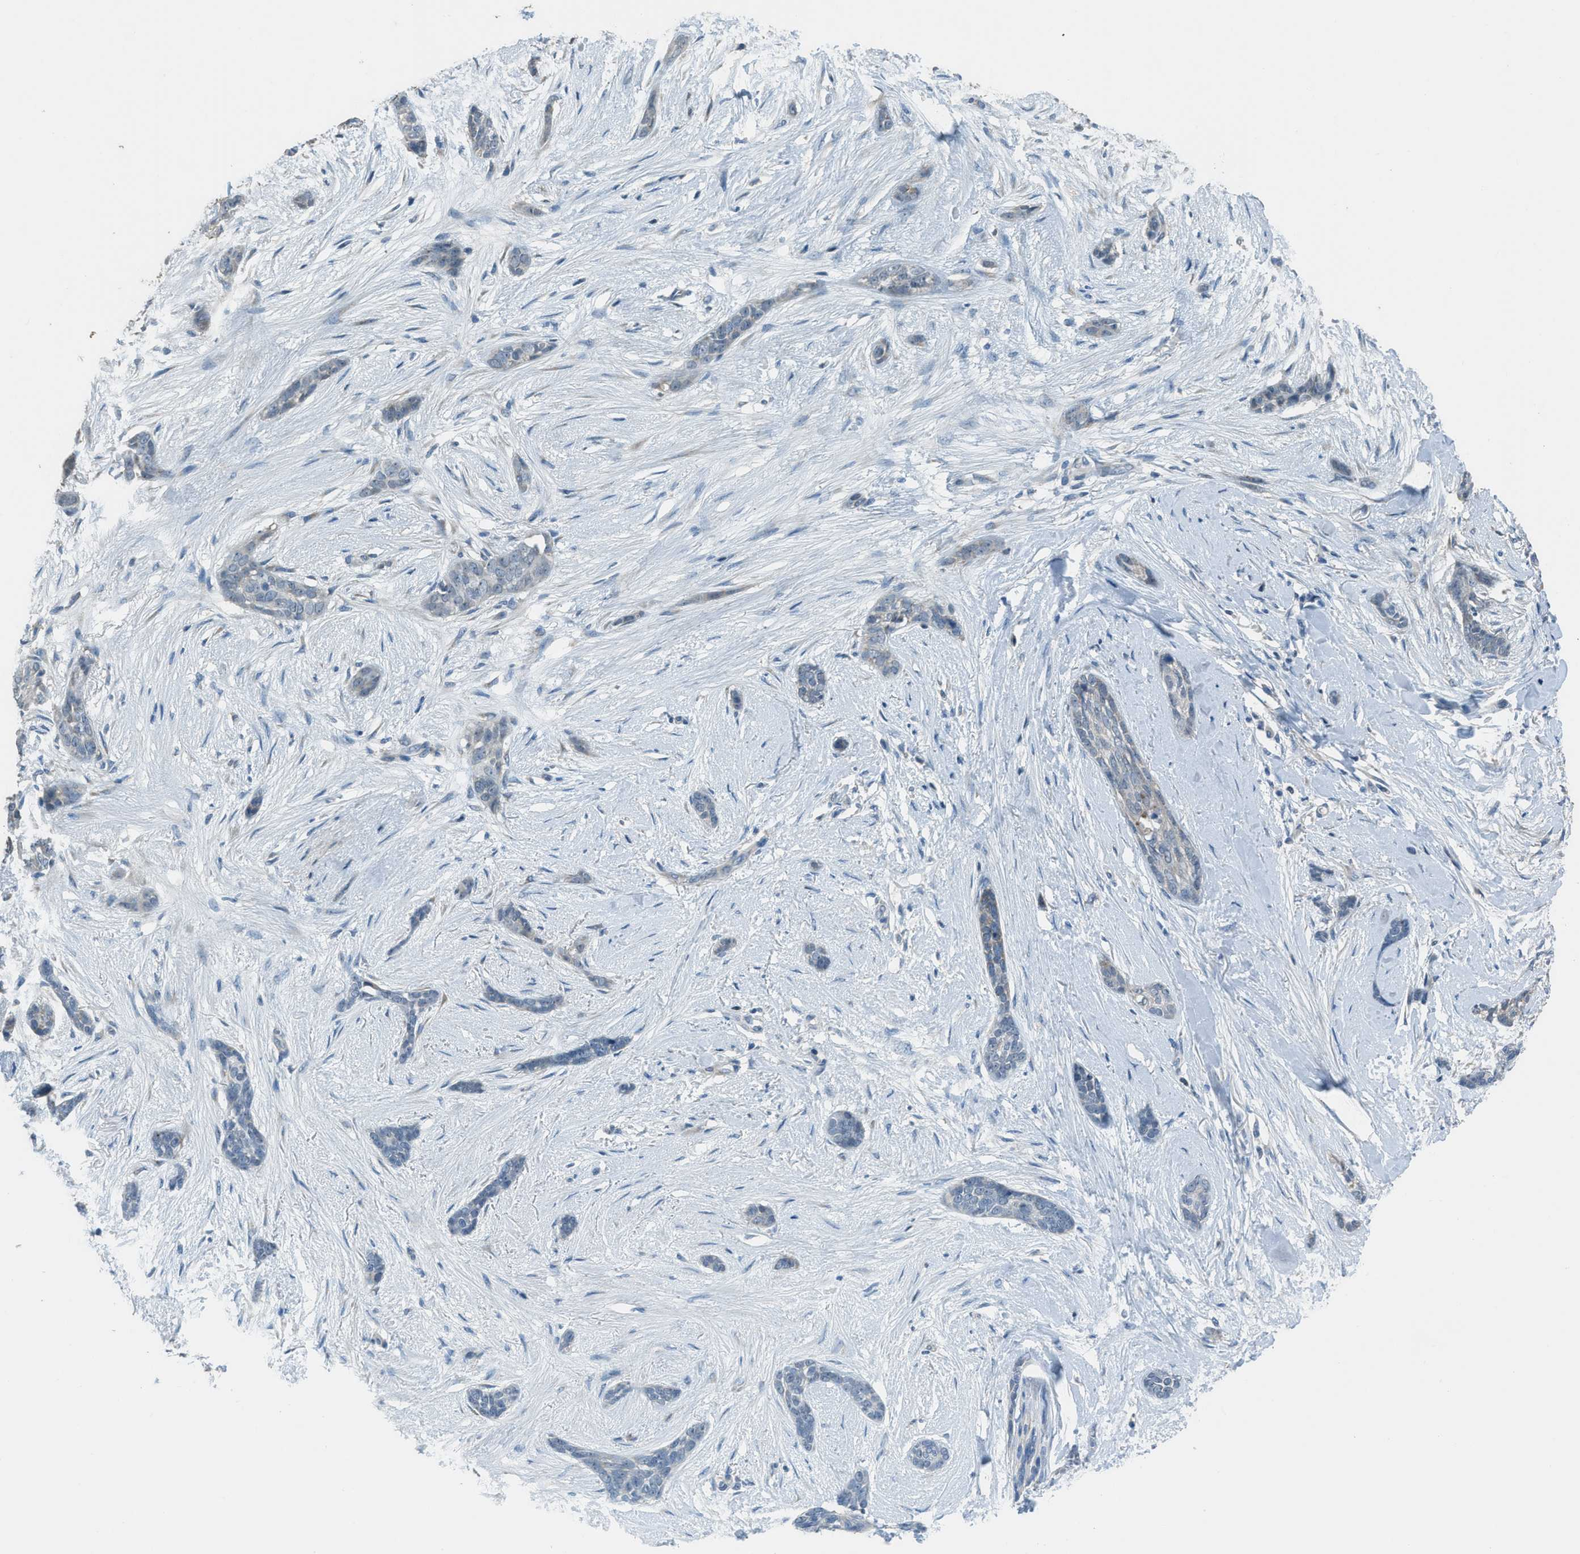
{"staining": {"intensity": "negative", "quantity": "none", "location": "none"}, "tissue": "skin cancer", "cell_type": "Tumor cells", "image_type": "cancer", "snomed": [{"axis": "morphology", "description": "Basal cell carcinoma"}, {"axis": "morphology", "description": "Adnexal tumor, benign"}, {"axis": "topography", "description": "Skin"}], "caption": "Basal cell carcinoma (skin) was stained to show a protein in brown. There is no significant positivity in tumor cells.", "gene": "TIMD4", "patient": {"sex": "female", "age": 42}}